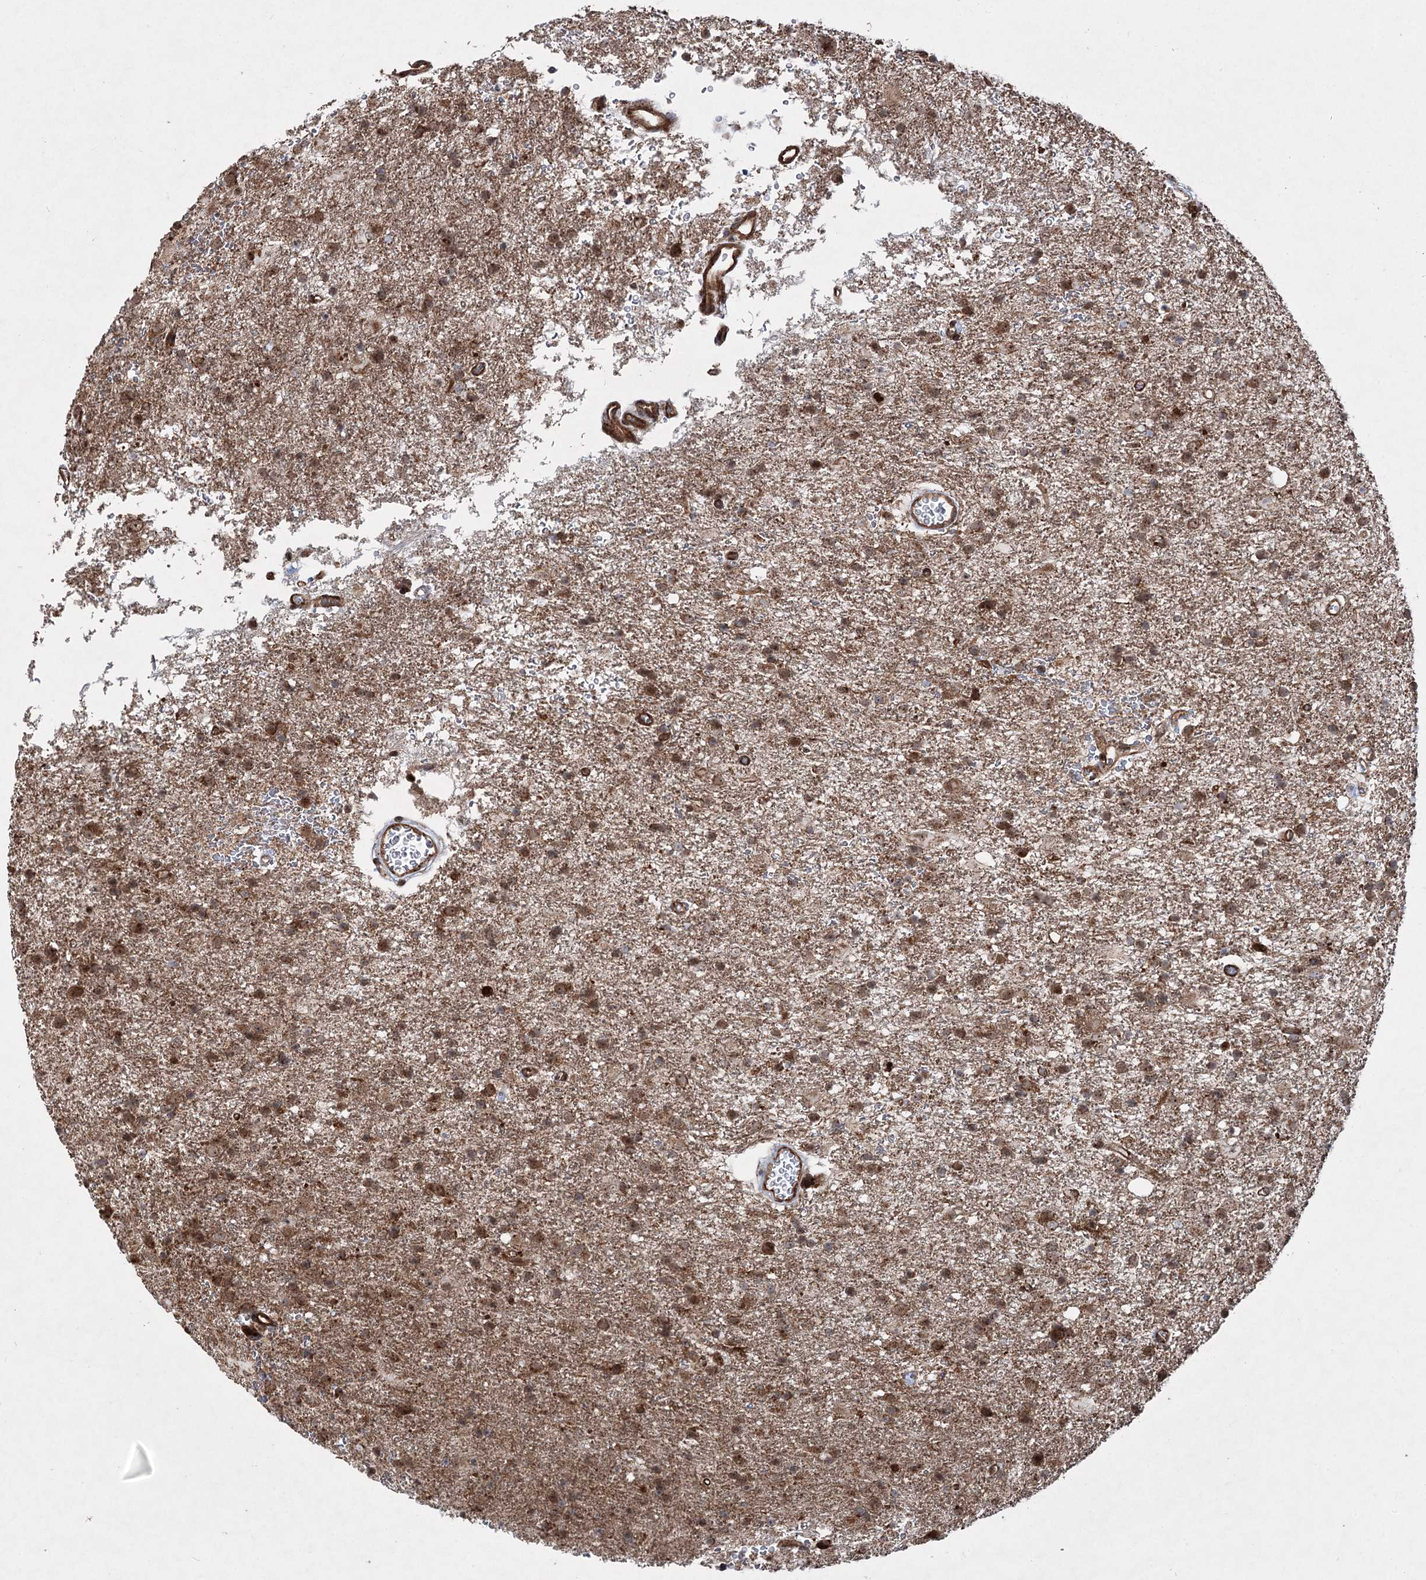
{"staining": {"intensity": "moderate", "quantity": ">75%", "location": "cytoplasmic/membranous,nuclear"}, "tissue": "glioma", "cell_type": "Tumor cells", "image_type": "cancer", "snomed": [{"axis": "morphology", "description": "Glioma, malignant, Low grade"}, {"axis": "topography", "description": "Brain"}], "caption": "Protein expression analysis of human malignant glioma (low-grade) reveals moderate cytoplasmic/membranous and nuclear staining in about >75% of tumor cells.", "gene": "SERINC5", "patient": {"sex": "male", "age": 65}}